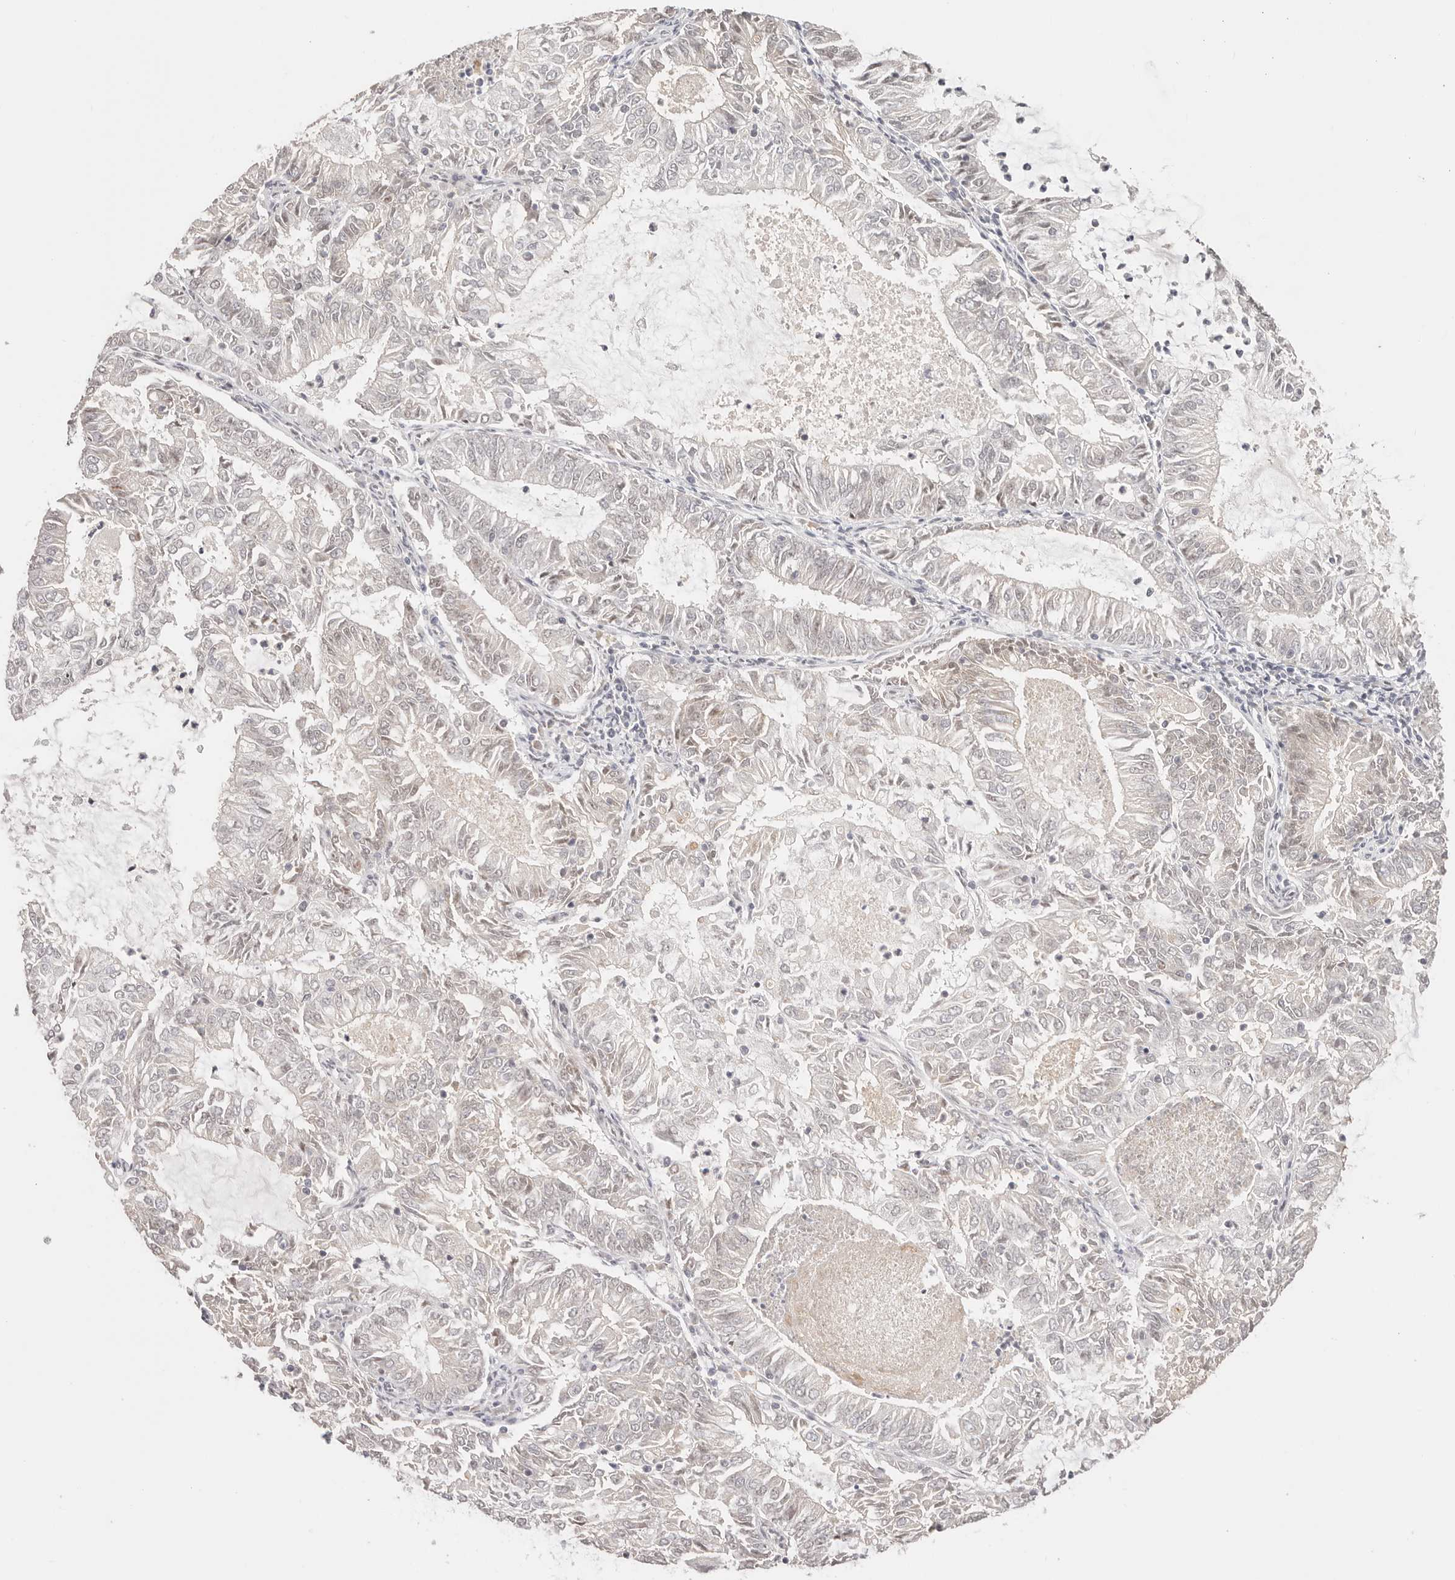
{"staining": {"intensity": "negative", "quantity": "none", "location": "none"}, "tissue": "endometrial cancer", "cell_type": "Tumor cells", "image_type": "cancer", "snomed": [{"axis": "morphology", "description": "Adenocarcinoma, NOS"}, {"axis": "topography", "description": "Endometrium"}], "caption": "DAB (3,3'-diaminobenzidine) immunohistochemical staining of human endometrial adenocarcinoma displays no significant staining in tumor cells.", "gene": "RFC3", "patient": {"sex": "female", "age": 57}}